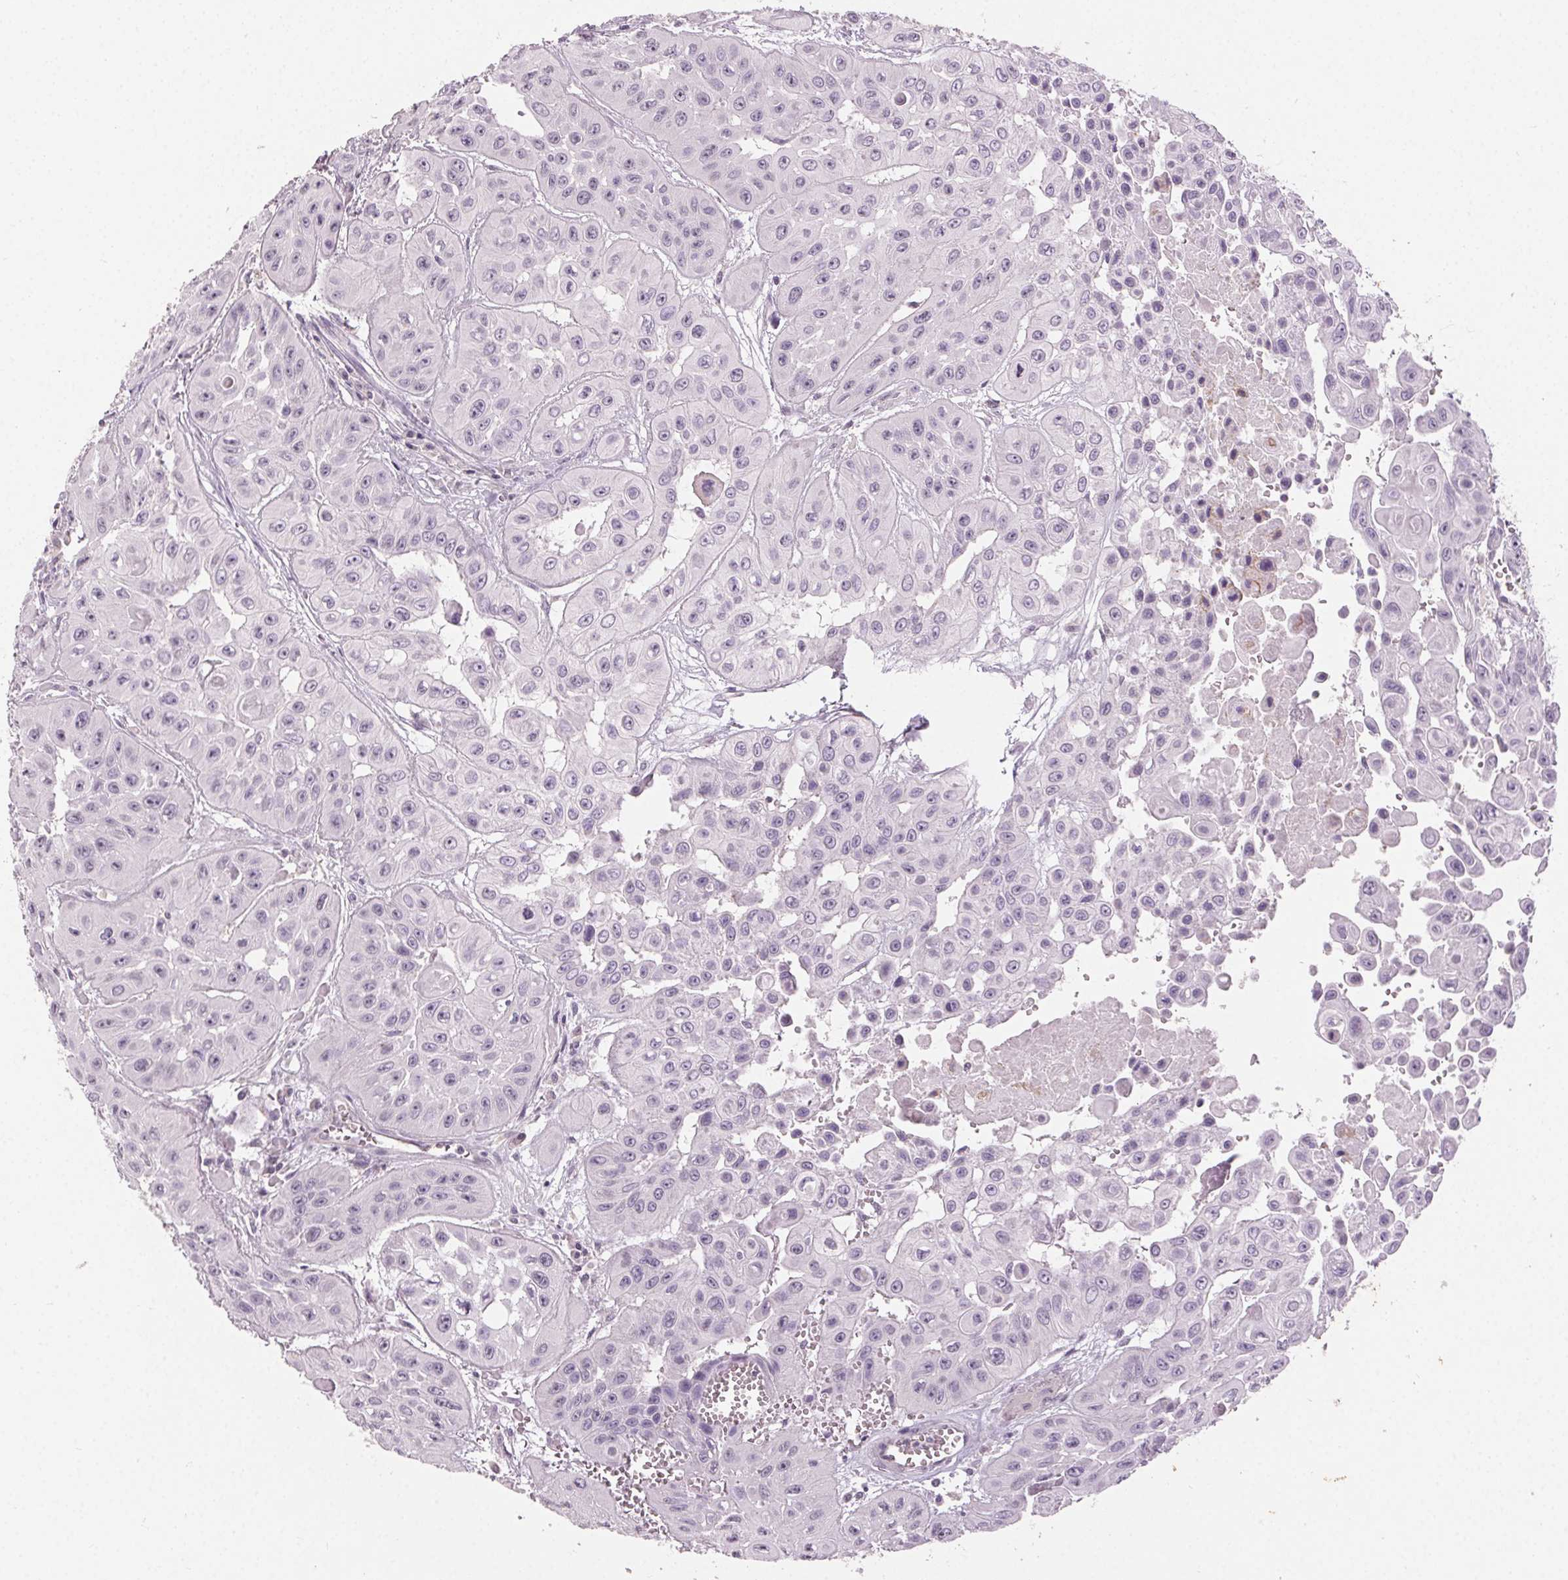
{"staining": {"intensity": "negative", "quantity": "none", "location": "none"}, "tissue": "head and neck cancer", "cell_type": "Tumor cells", "image_type": "cancer", "snomed": [{"axis": "morphology", "description": "Adenocarcinoma, NOS"}, {"axis": "topography", "description": "Head-Neck"}], "caption": "The image exhibits no significant positivity in tumor cells of head and neck adenocarcinoma.", "gene": "CLTRN", "patient": {"sex": "male", "age": 73}}